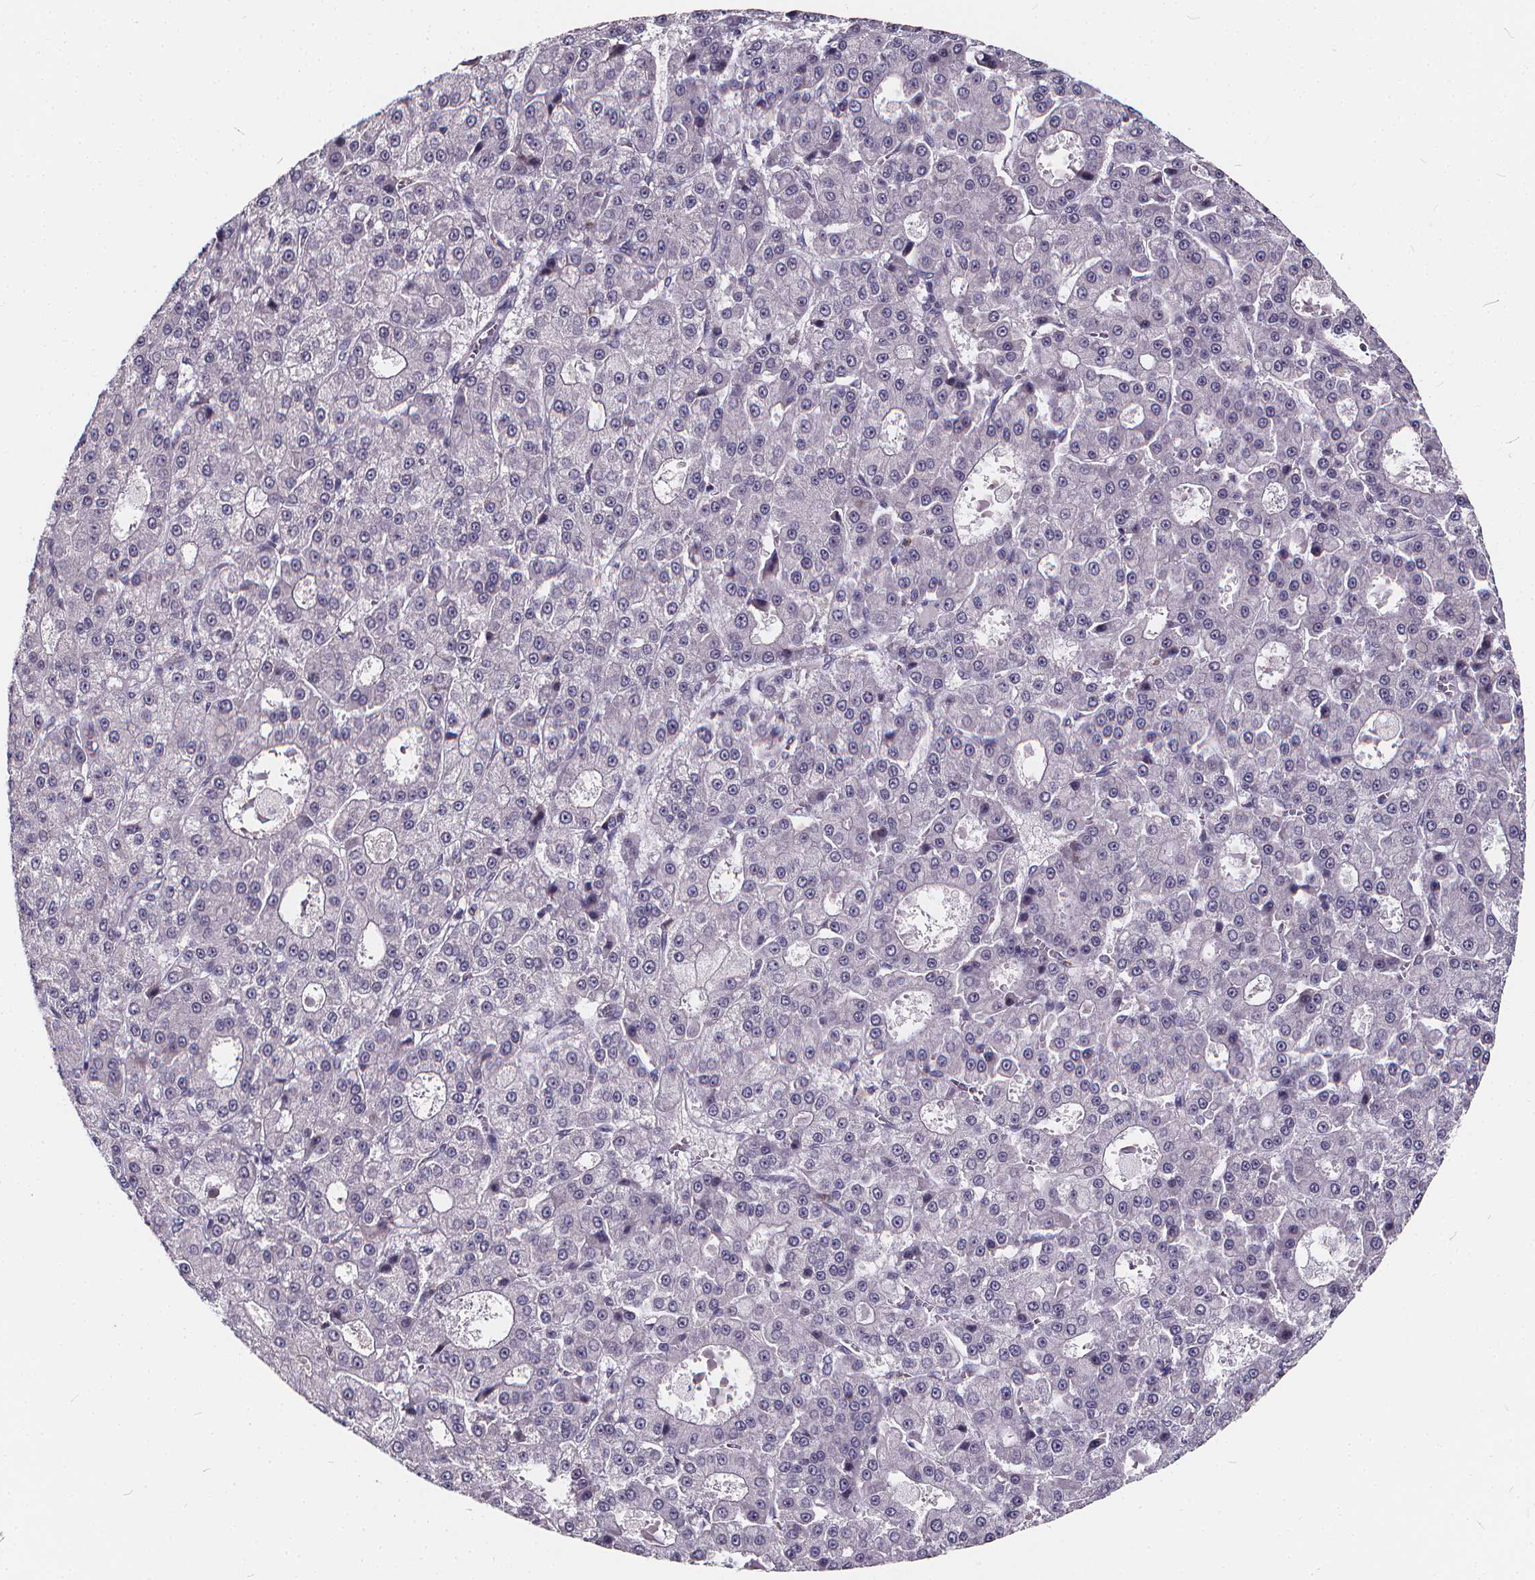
{"staining": {"intensity": "negative", "quantity": "none", "location": "none"}, "tissue": "liver cancer", "cell_type": "Tumor cells", "image_type": "cancer", "snomed": [{"axis": "morphology", "description": "Carcinoma, Hepatocellular, NOS"}, {"axis": "topography", "description": "Liver"}], "caption": "Tumor cells are negative for protein expression in human hepatocellular carcinoma (liver).", "gene": "SPEF2", "patient": {"sex": "male", "age": 70}}